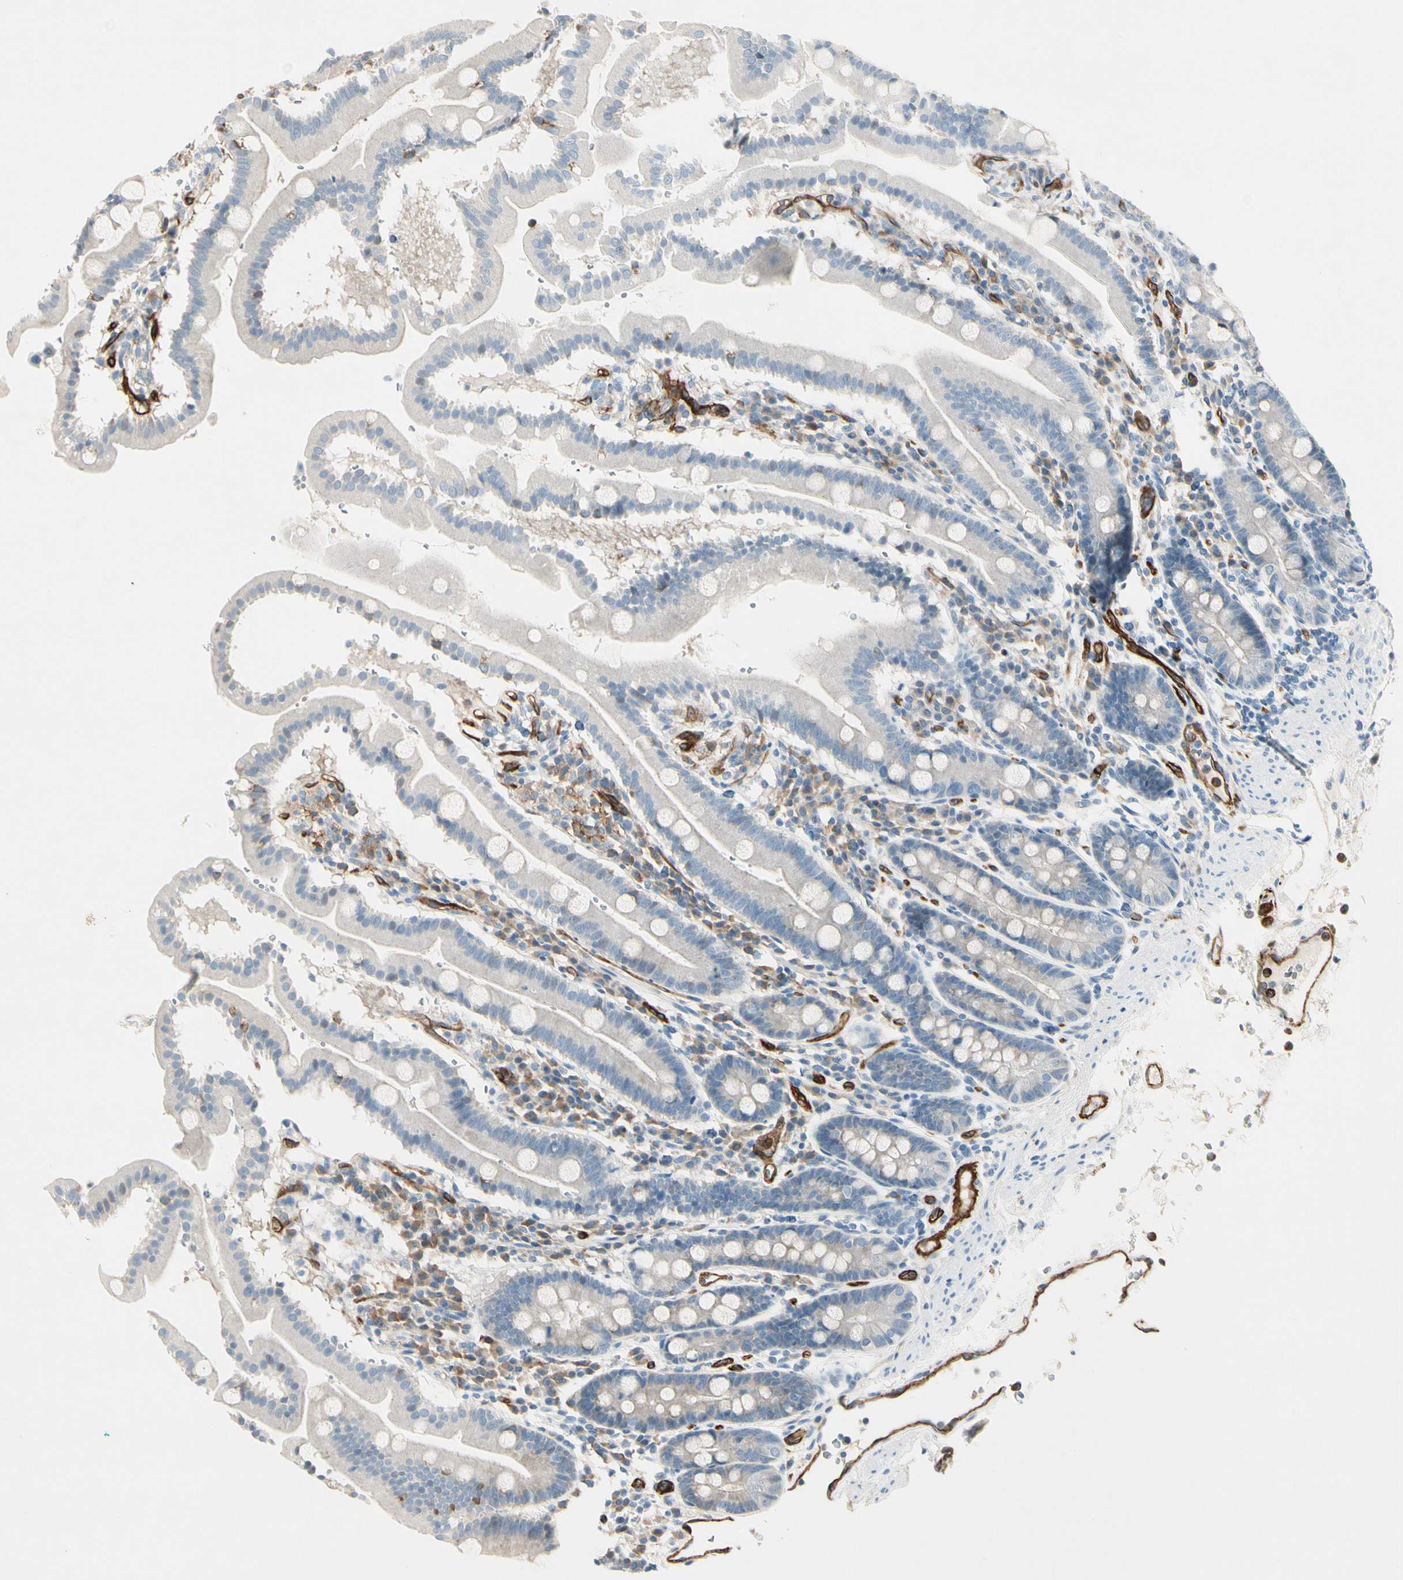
{"staining": {"intensity": "negative", "quantity": "none", "location": "none"}, "tissue": "duodenum", "cell_type": "Glandular cells", "image_type": "normal", "snomed": [{"axis": "morphology", "description": "Normal tissue, NOS"}, {"axis": "topography", "description": "Duodenum"}], "caption": "Human duodenum stained for a protein using immunohistochemistry reveals no expression in glandular cells.", "gene": "CD93", "patient": {"sex": "male", "age": 50}}